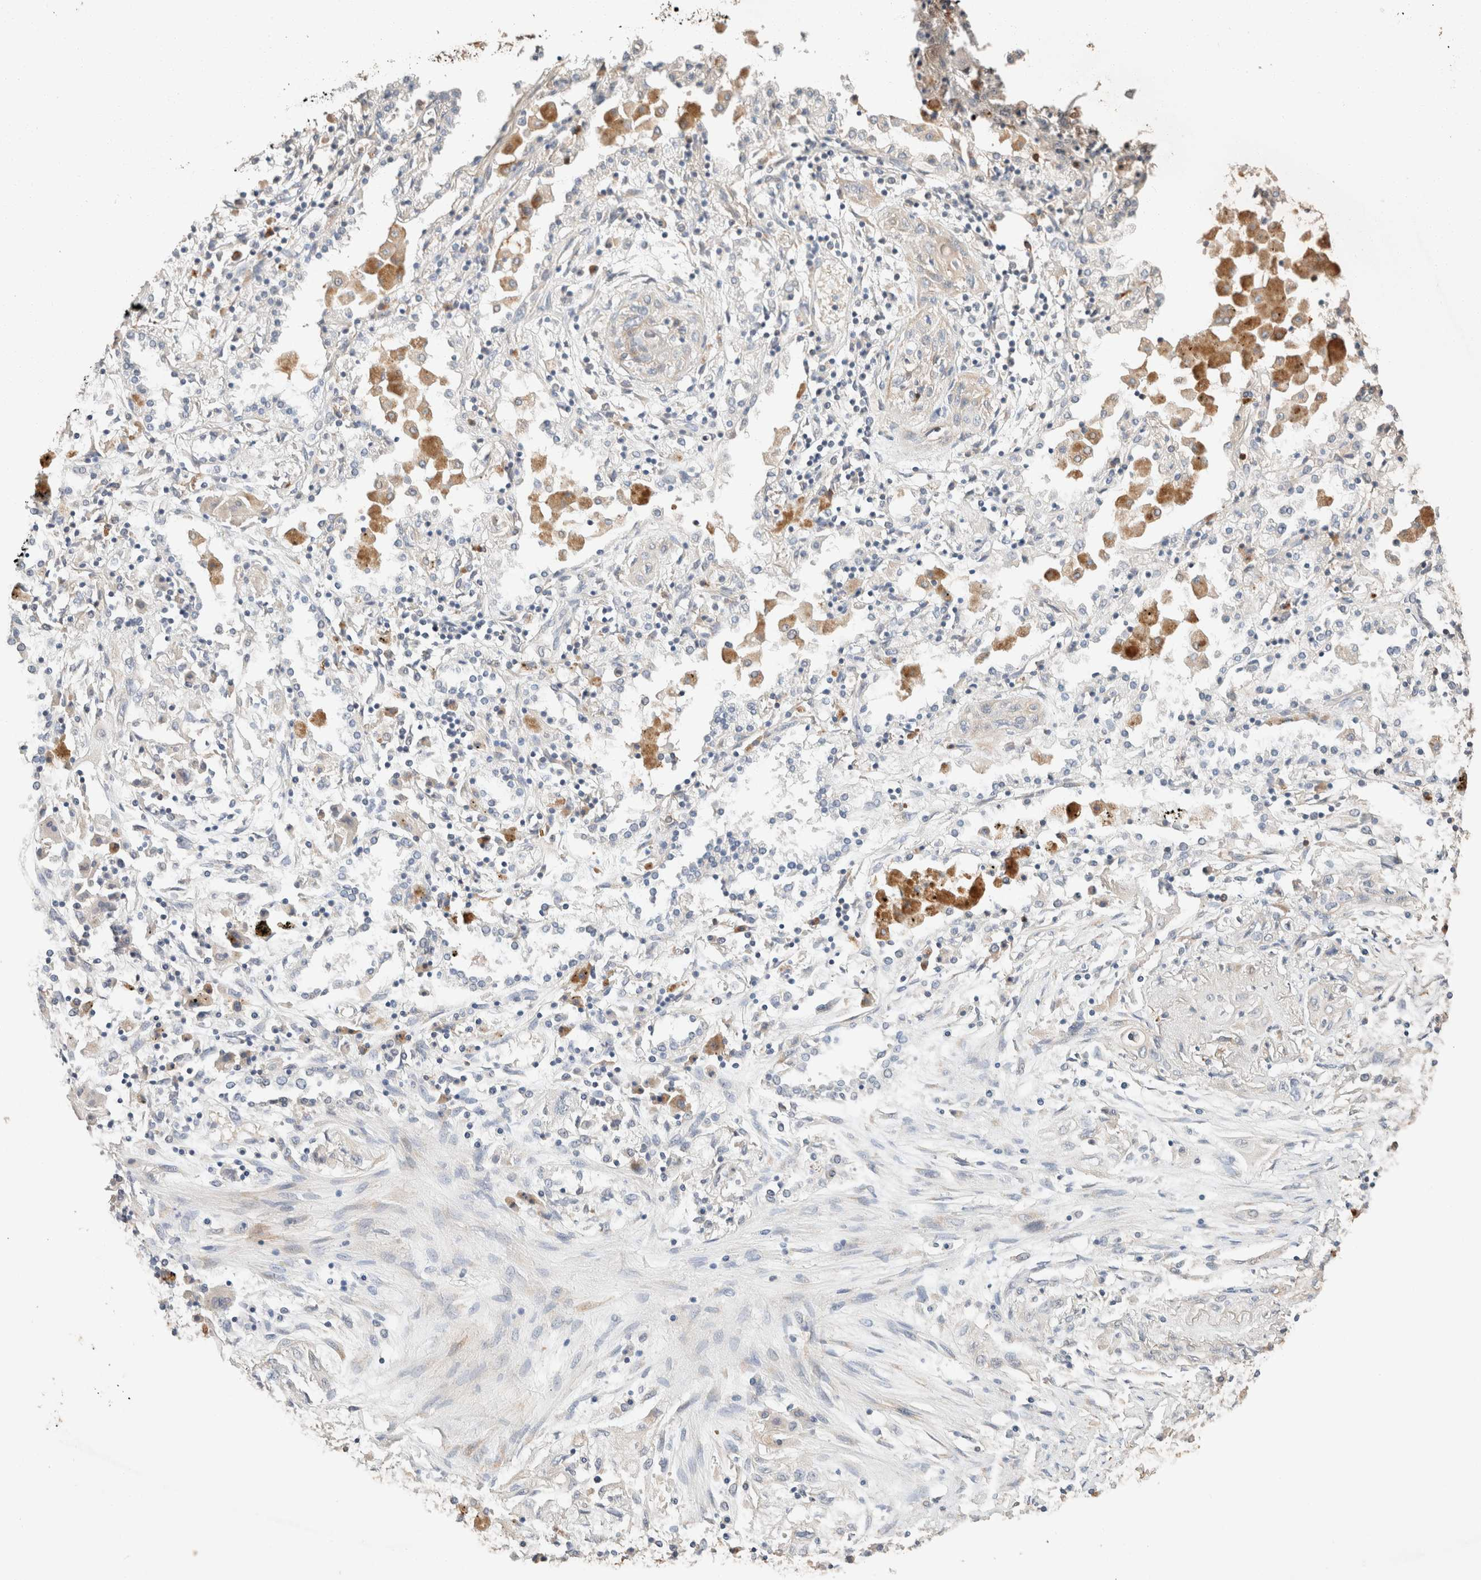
{"staining": {"intensity": "weak", "quantity": "<25%", "location": "cytoplasmic/membranous"}, "tissue": "lung cancer", "cell_type": "Tumor cells", "image_type": "cancer", "snomed": [{"axis": "morphology", "description": "Squamous cell carcinoma, NOS"}, {"axis": "topography", "description": "Lung"}], "caption": "IHC image of neoplastic tissue: human lung cancer stained with DAB (3,3'-diaminobenzidine) shows no significant protein staining in tumor cells.", "gene": "TUBD1", "patient": {"sex": "female", "age": 47}}